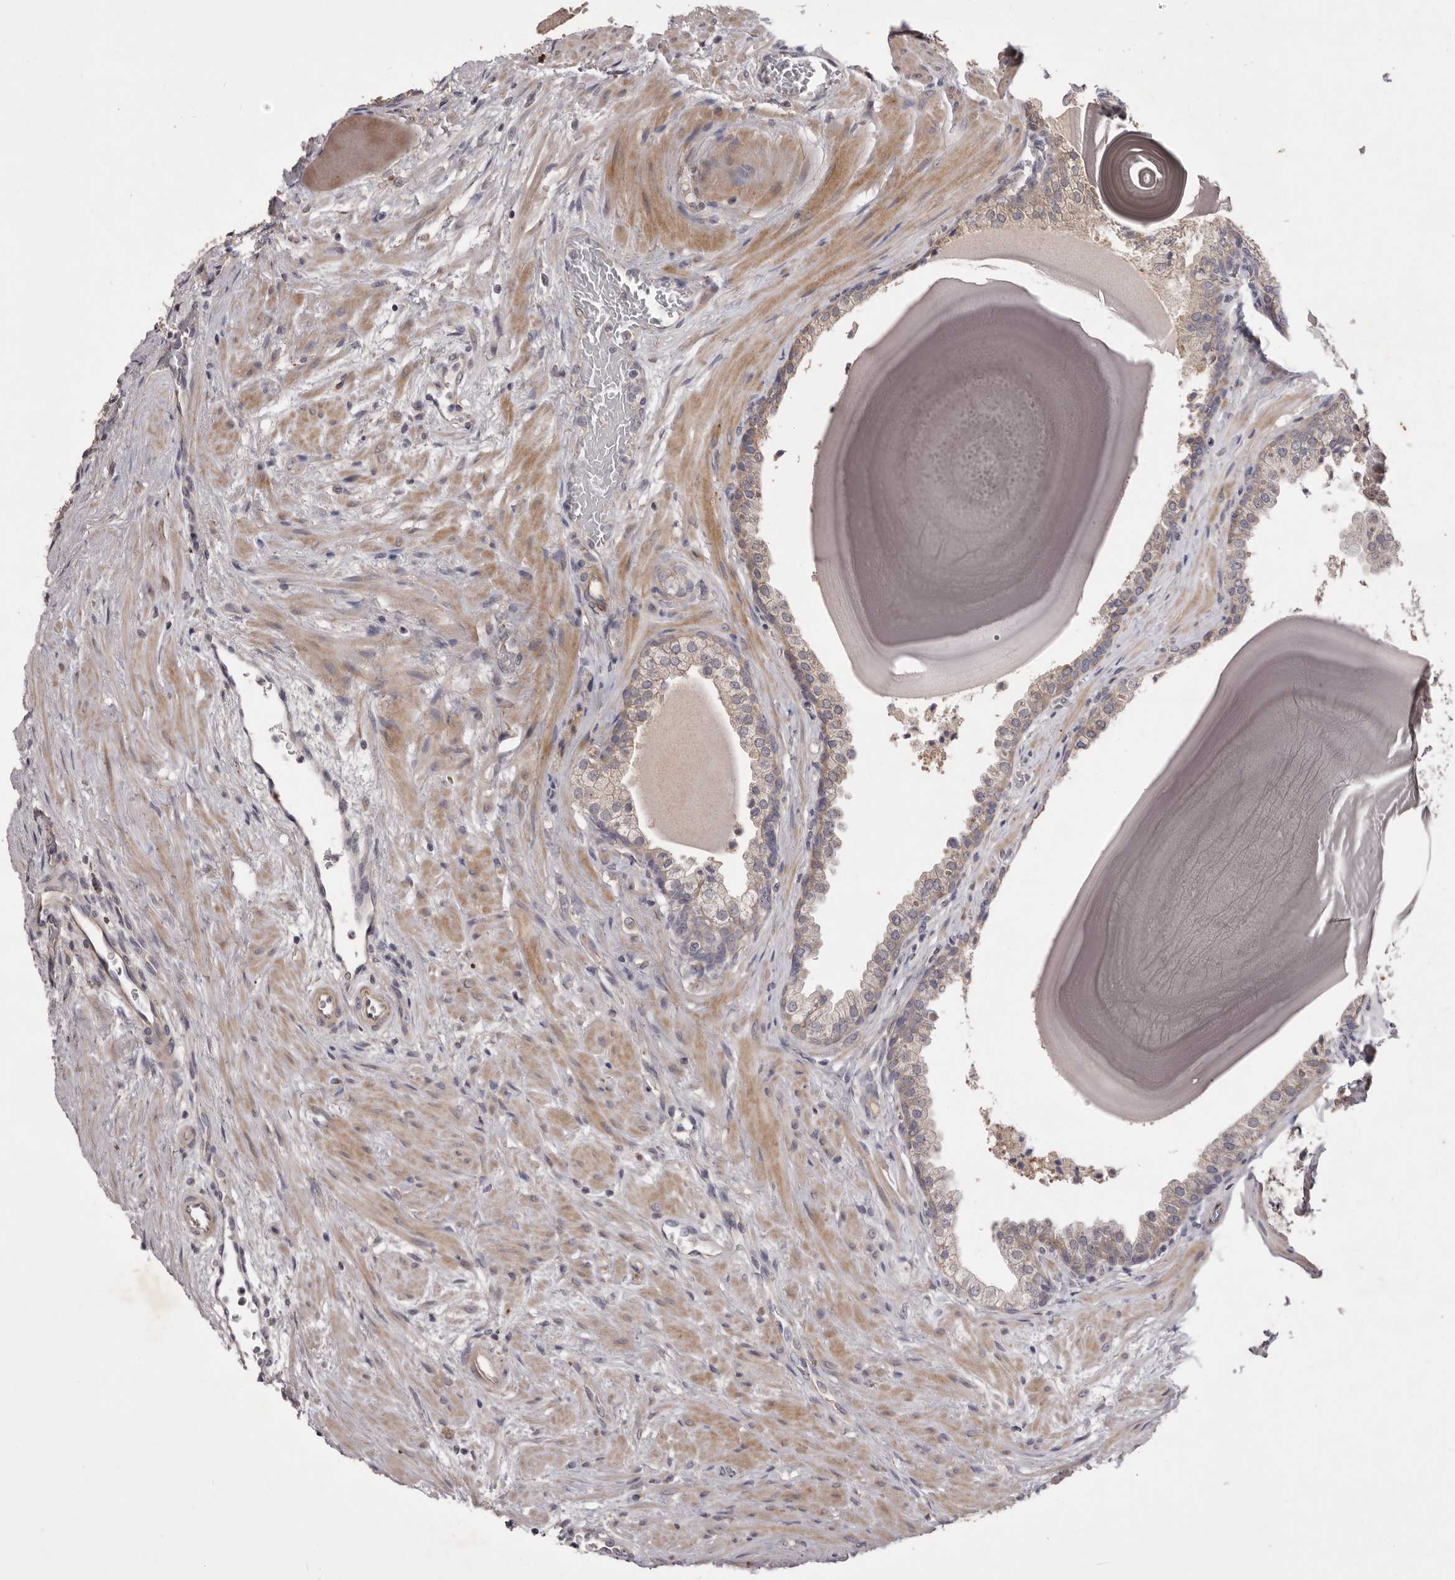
{"staining": {"intensity": "negative", "quantity": "none", "location": "none"}, "tissue": "prostate", "cell_type": "Glandular cells", "image_type": "normal", "snomed": [{"axis": "morphology", "description": "Normal tissue, NOS"}, {"axis": "topography", "description": "Prostate"}], "caption": "High magnification brightfield microscopy of benign prostate stained with DAB (3,3'-diaminobenzidine) (brown) and counterstained with hematoxylin (blue): glandular cells show no significant expression.", "gene": "PNRC1", "patient": {"sex": "male", "age": 48}}